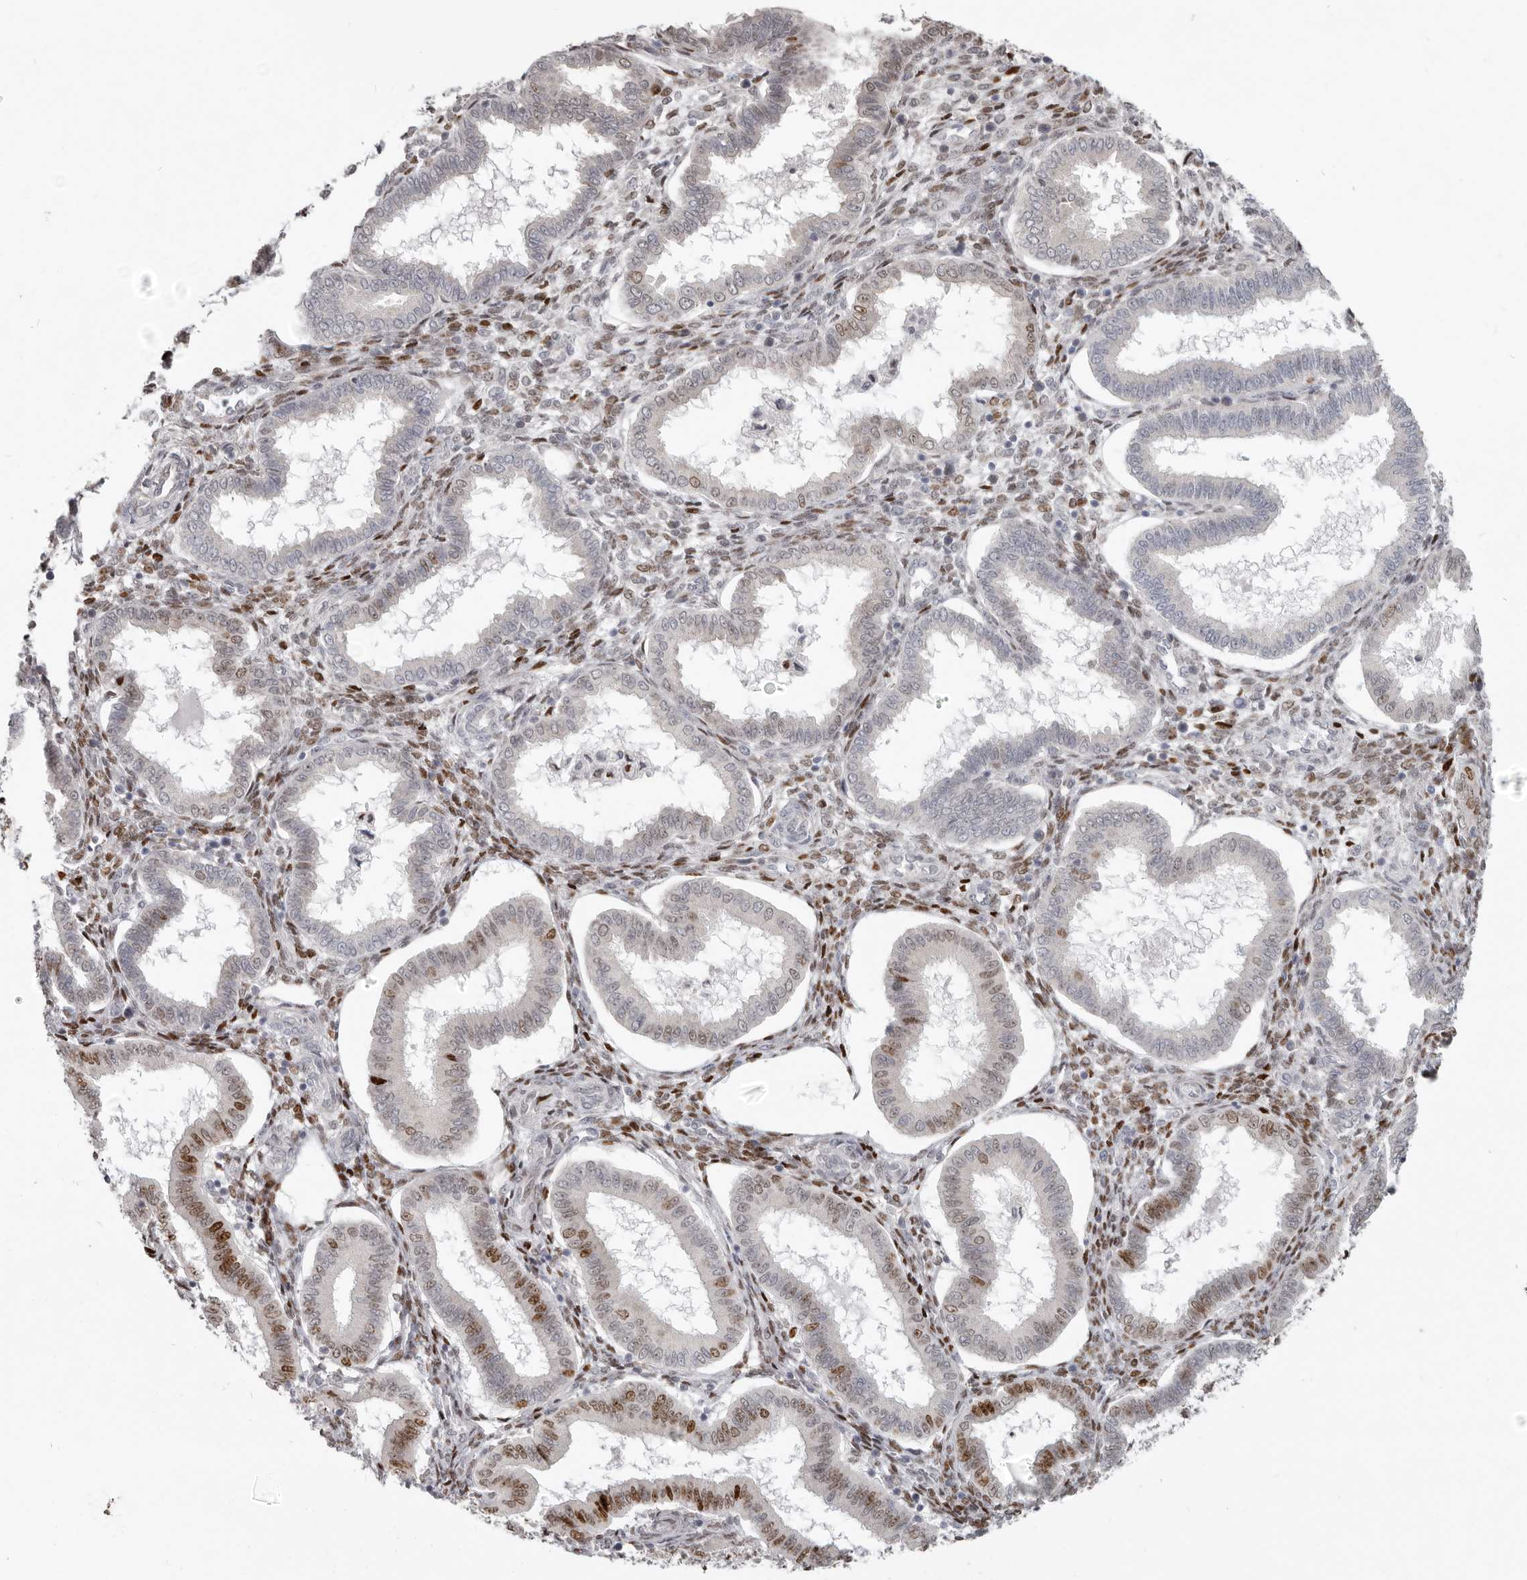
{"staining": {"intensity": "moderate", "quantity": "25%-75%", "location": "nuclear"}, "tissue": "endometrium", "cell_type": "Cells in endometrial stroma", "image_type": "normal", "snomed": [{"axis": "morphology", "description": "Normal tissue, NOS"}, {"axis": "topography", "description": "Endometrium"}], "caption": "A brown stain shows moderate nuclear staining of a protein in cells in endometrial stroma of benign endometrium.", "gene": "SRP19", "patient": {"sex": "female", "age": 24}}